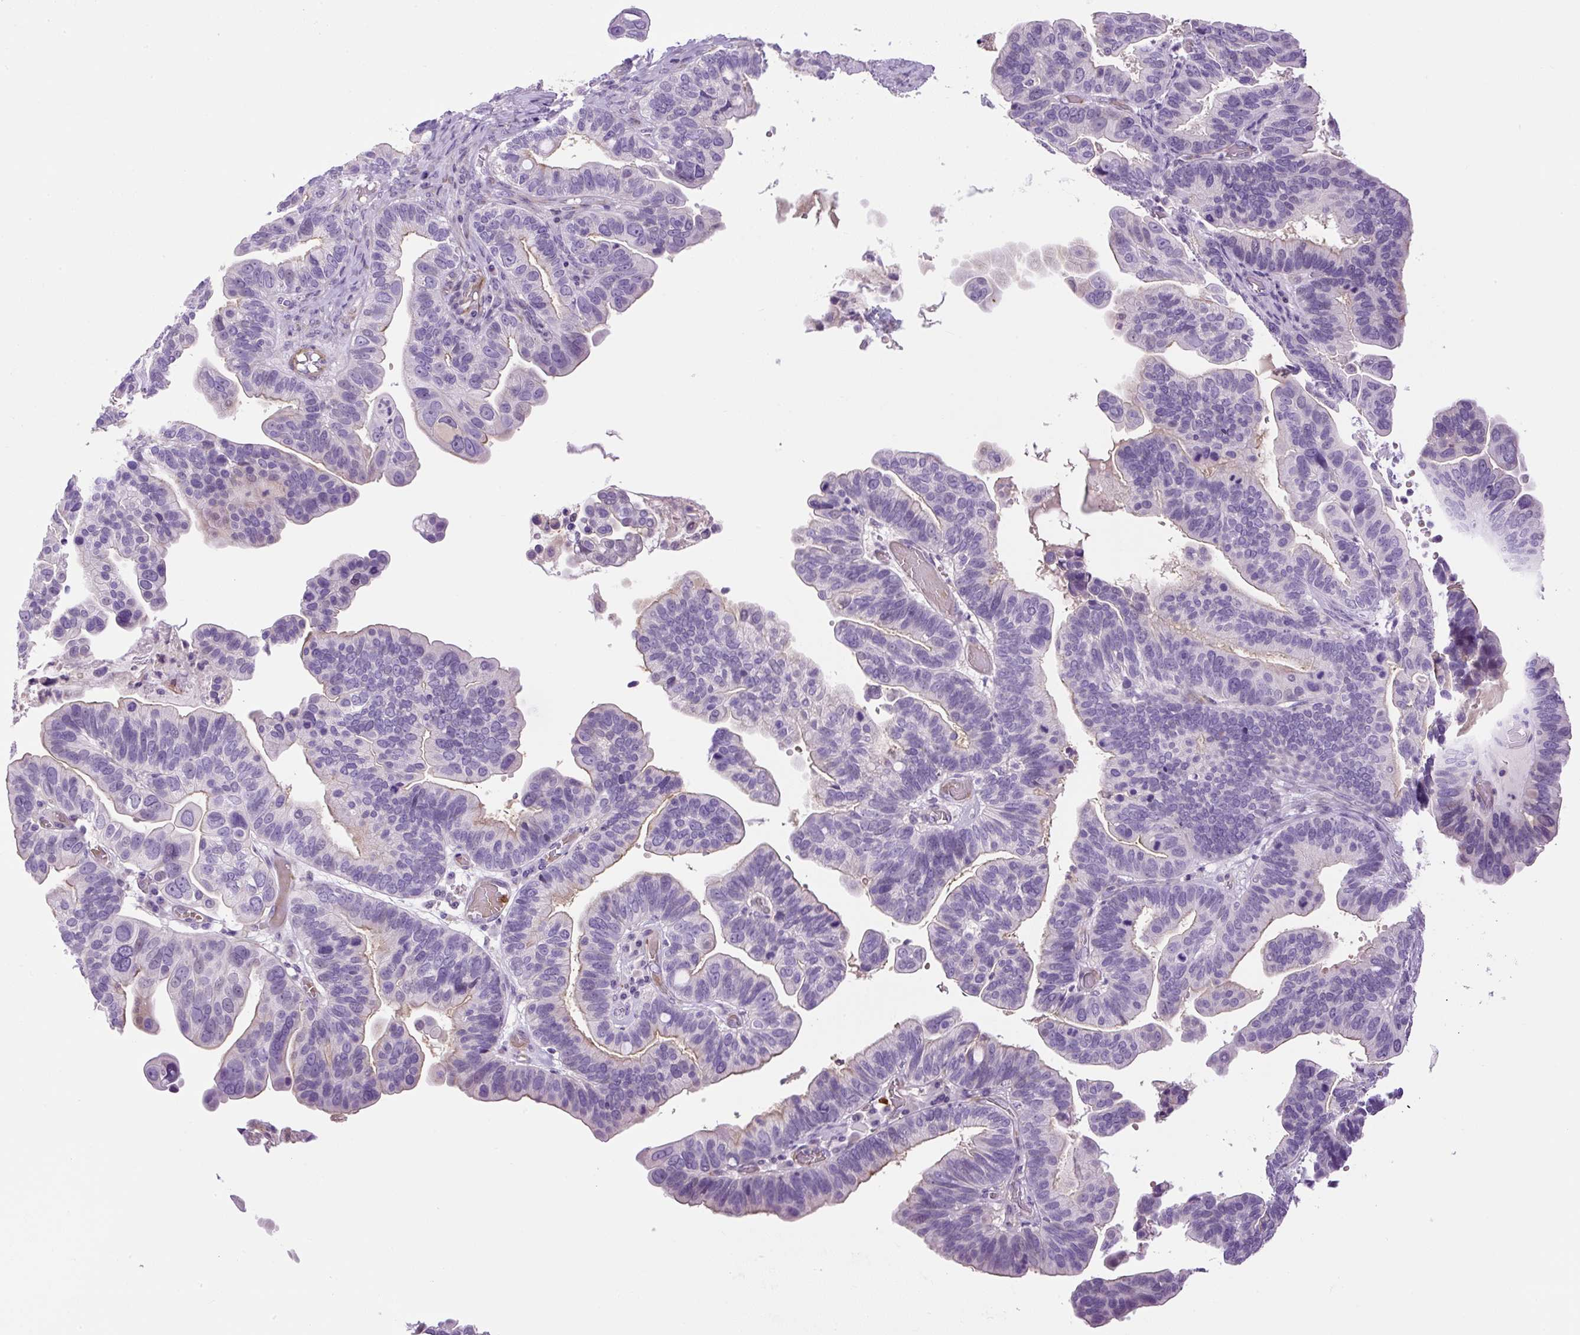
{"staining": {"intensity": "weak", "quantity": "<25%", "location": "cytoplasmic/membranous"}, "tissue": "ovarian cancer", "cell_type": "Tumor cells", "image_type": "cancer", "snomed": [{"axis": "morphology", "description": "Cystadenocarcinoma, serous, NOS"}, {"axis": "topography", "description": "Ovary"}], "caption": "The immunohistochemistry image has no significant staining in tumor cells of ovarian serous cystadenocarcinoma tissue.", "gene": "VWA7", "patient": {"sex": "female", "age": 56}}